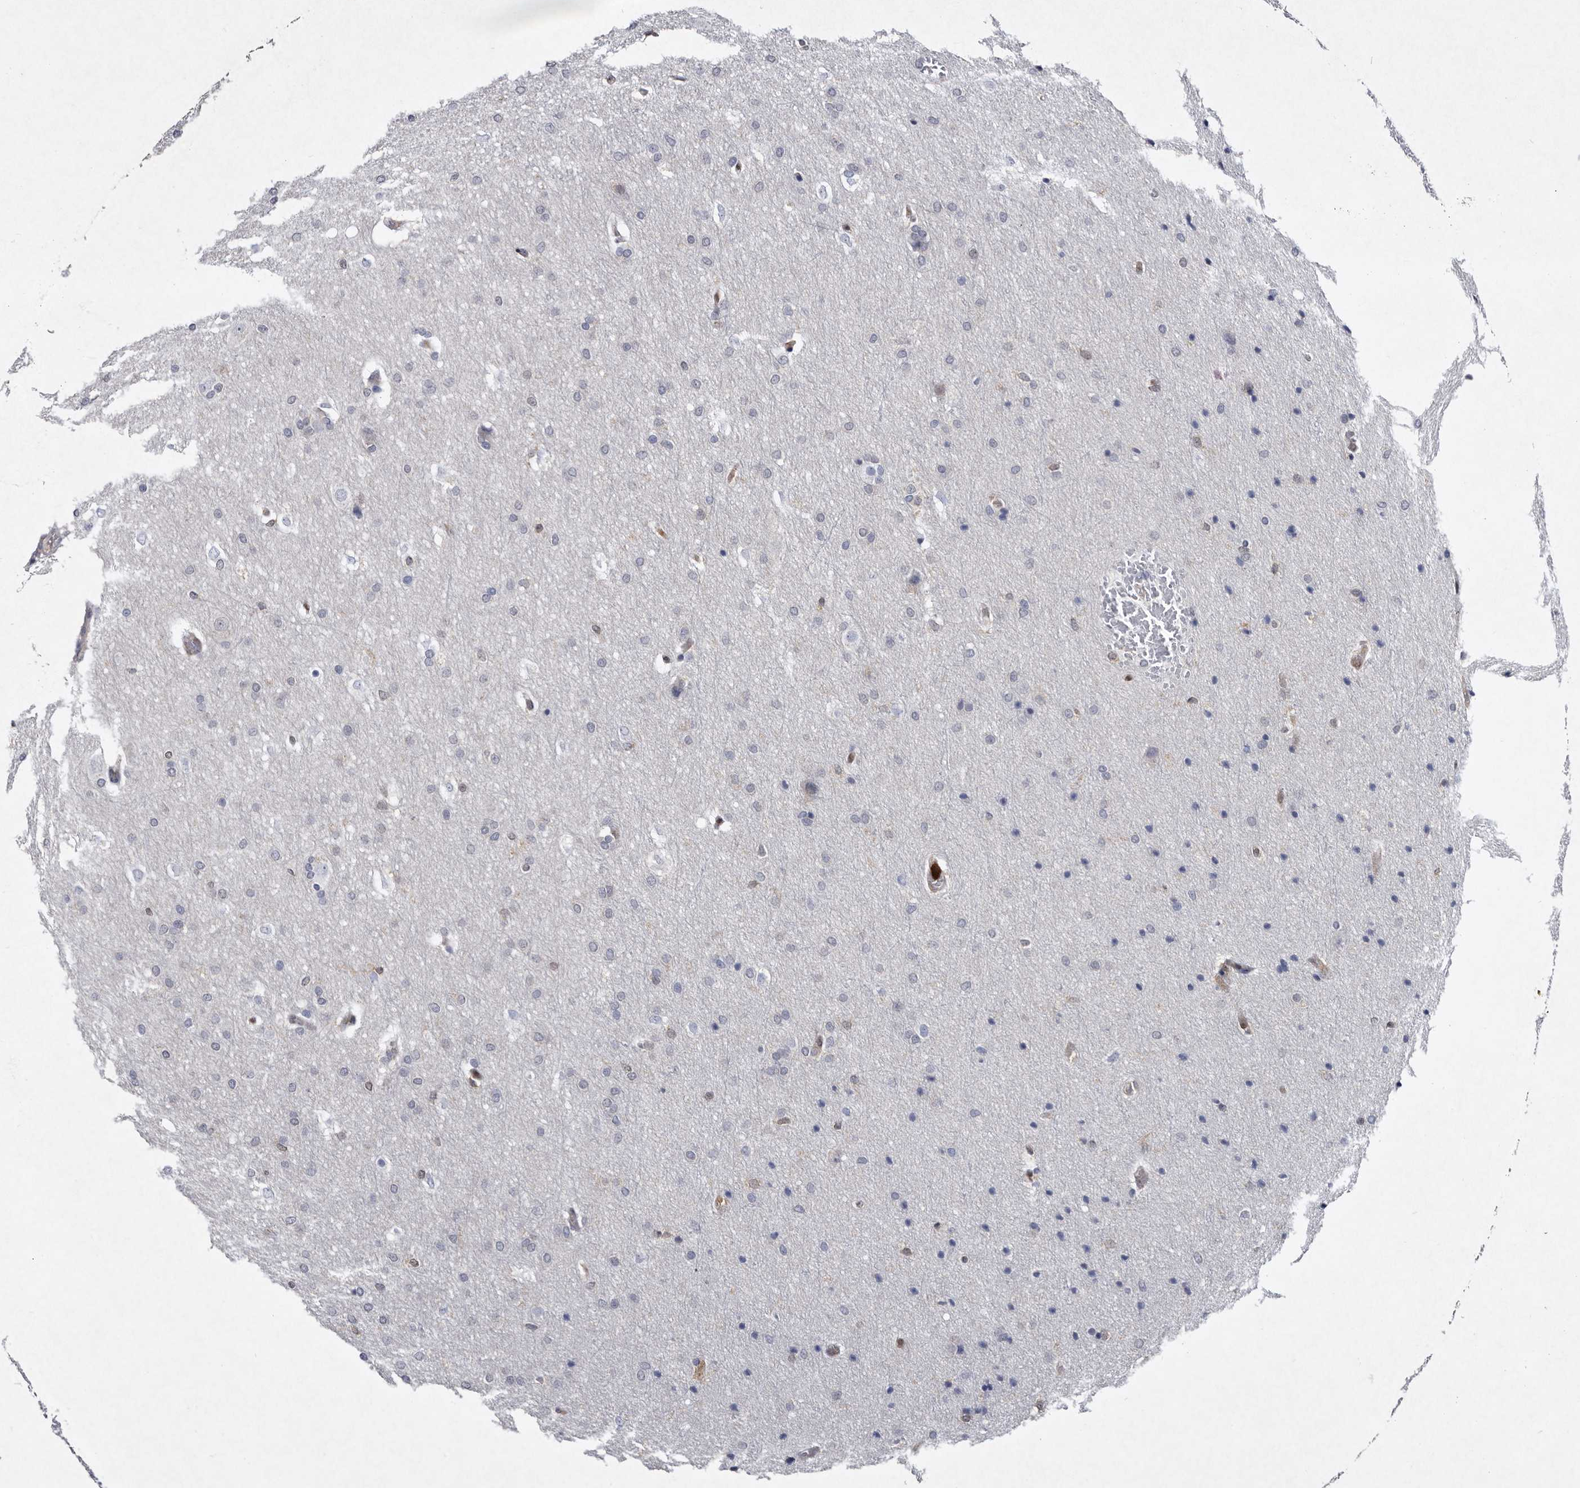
{"staining": {"intensity": "negative", "quantity": "none", "location": "none"}, "tissue": "glioma", "cell_type": "Tumor cells", "image_type": "cancer", "snomed": [{"axis": "morphology", "description": "Glioma, malignant, Low grade"}, {"axis": "topography", "description": "Brain"}], "caption": "Malignant glioma (low-grade) was stained to show a protein in brown. There is no significant positivity in tumor cells.", "gene": "SERPINB8", "patient": {"sex": "female", "age": 37}}